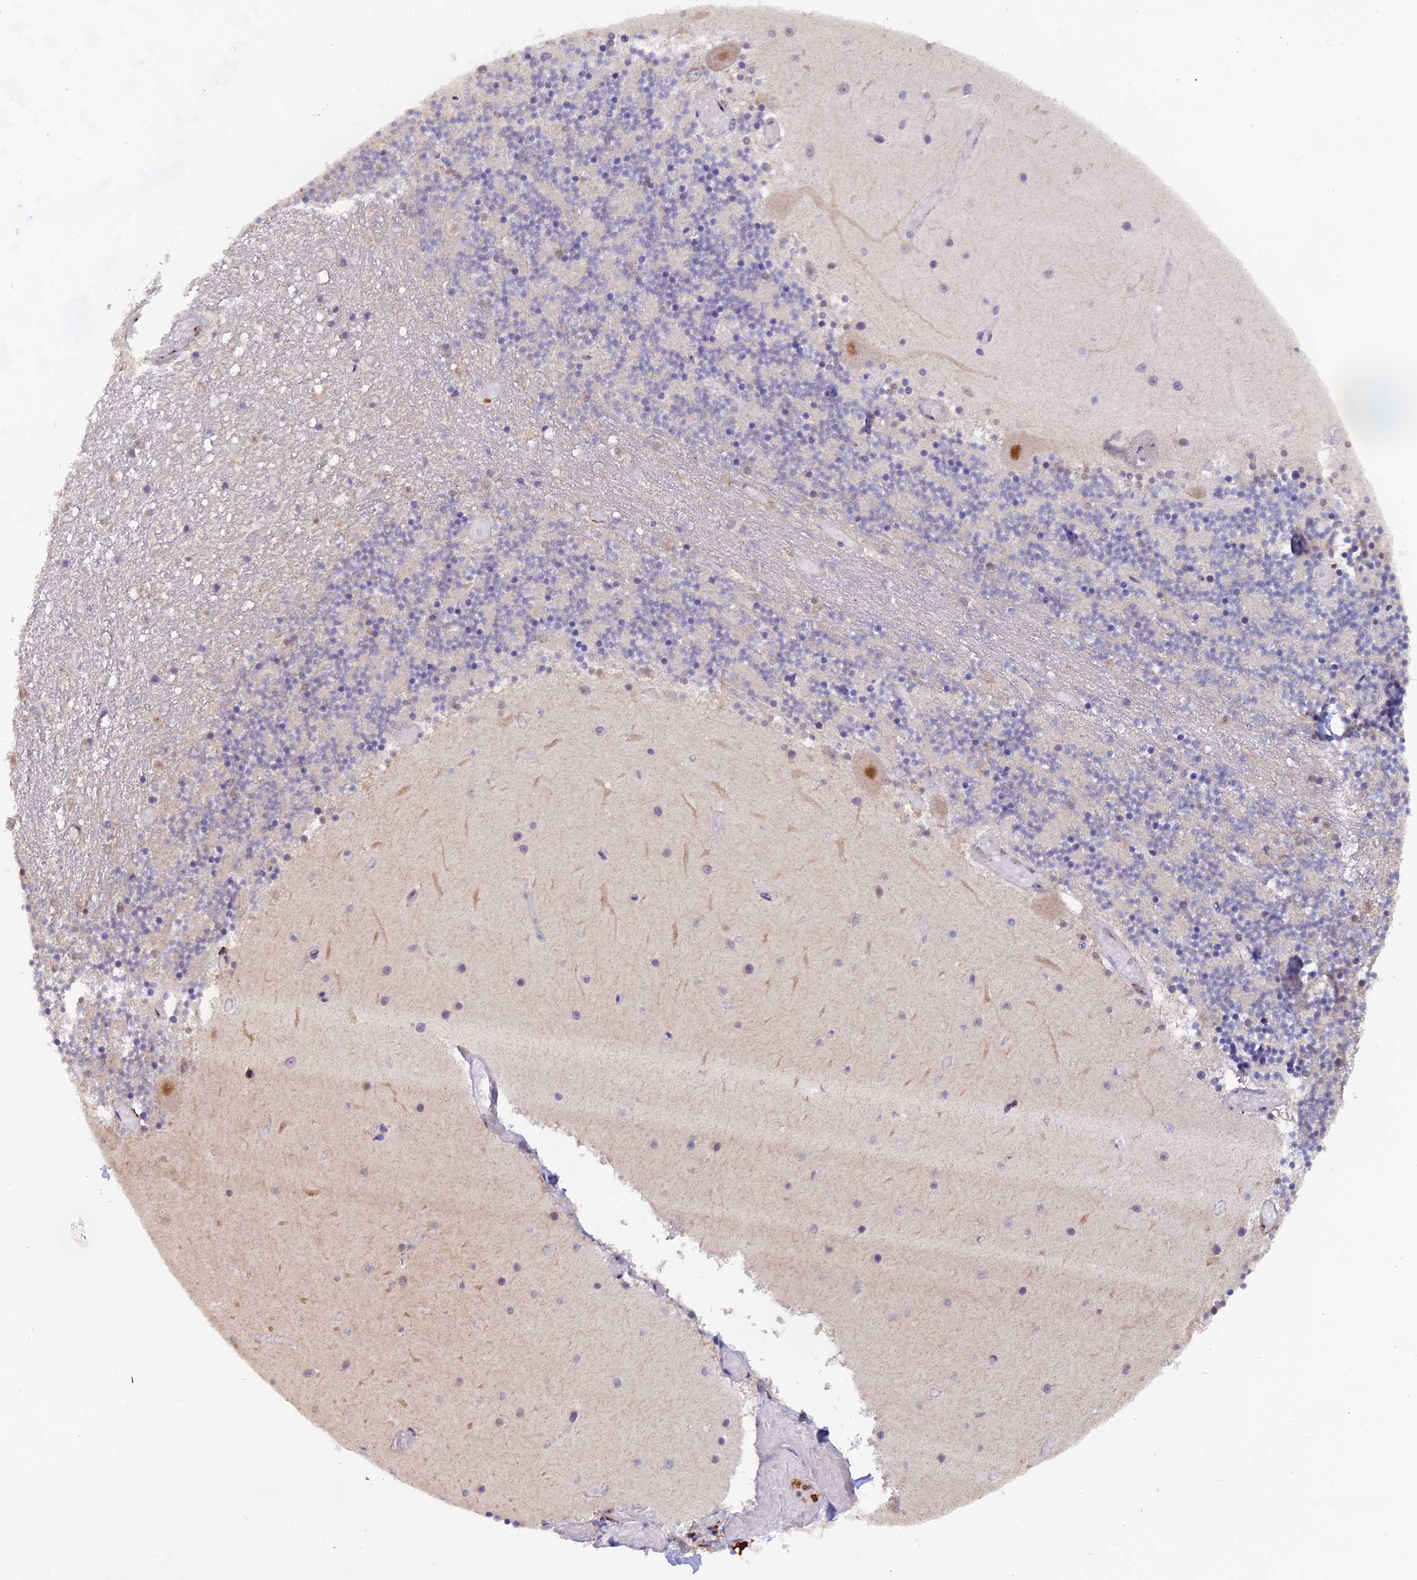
{"staining": {"intensity": "negative", "quantity": "none", "location": "none"}, "tissue": "cerebellum", "cell_type": "Cells in granular layer", "image_type": "normal", "snomed": [{"axis": "morphology", "description": "Normal tissue, NOS"}, {"axis": "topography", "description": "Cerebellum"}], "caption": "A high-resolution micrograph shows immunohistochemistry staining of normal cerebellum, which shows no significant staining in cells in granular layer. (DAB (3,3'-diaminobenzidine) IHC with hematoxylin counter stain).", "gene": "FAM118B", "patient": {"sex": "female", "age": 28}}